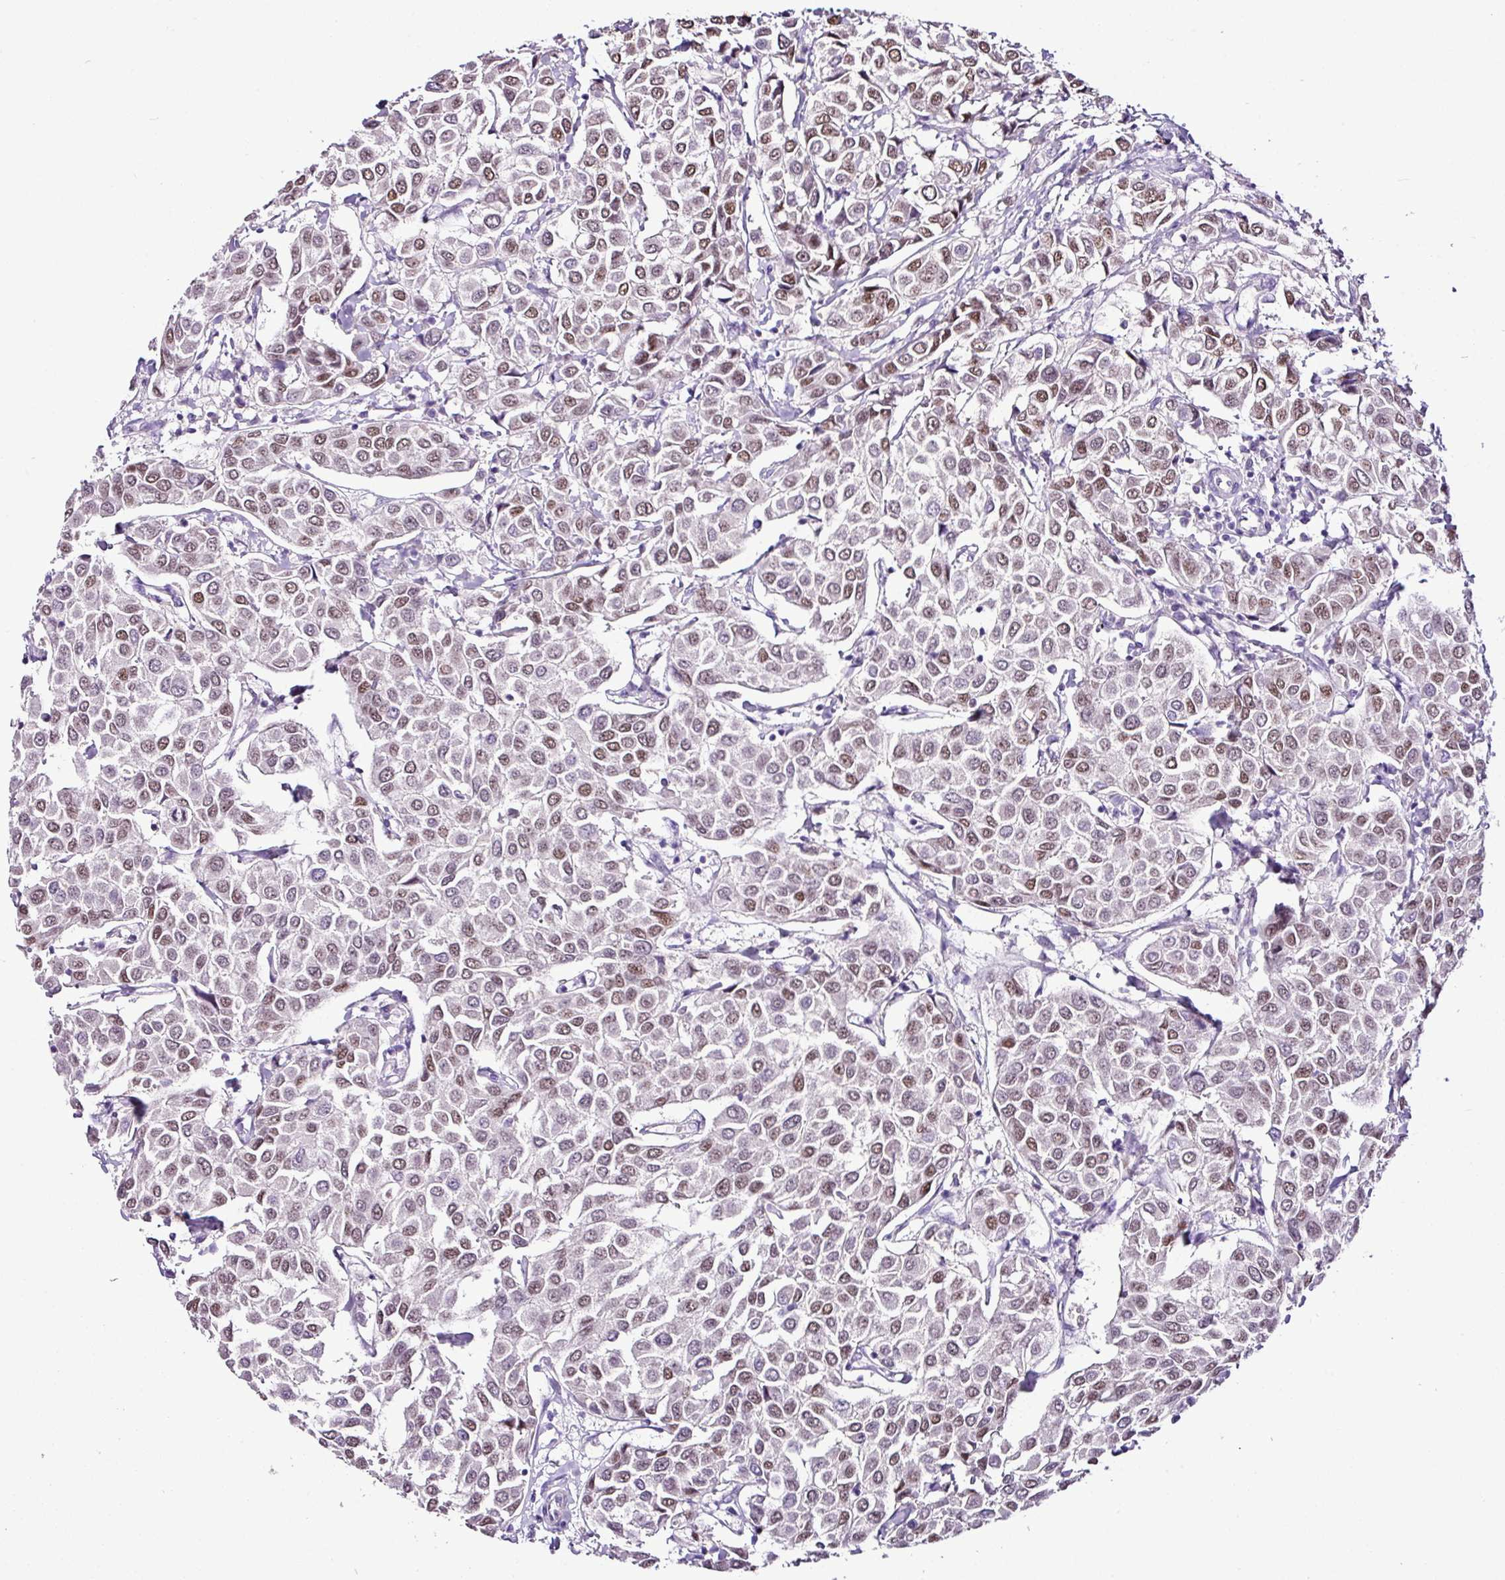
{"staining": {"intensity": "moderate", "quantity": "<25%", "location": "nuclear"}, "tissue": "breast cancer", "cell_type": "Tumor cells", "image_type": "cancer", "snomed": [{"axis": "morphology", "description": "Duct carcinoma"}, {"axis": "topography", "description": "Breast"}], "caption": "Moderate nuclear positivity is identified in approximately <25% of tumor cells in breast invasive ductal carcinoma.", "gene": "ESR1", "patient": {"sex": "female", "age": 55}}